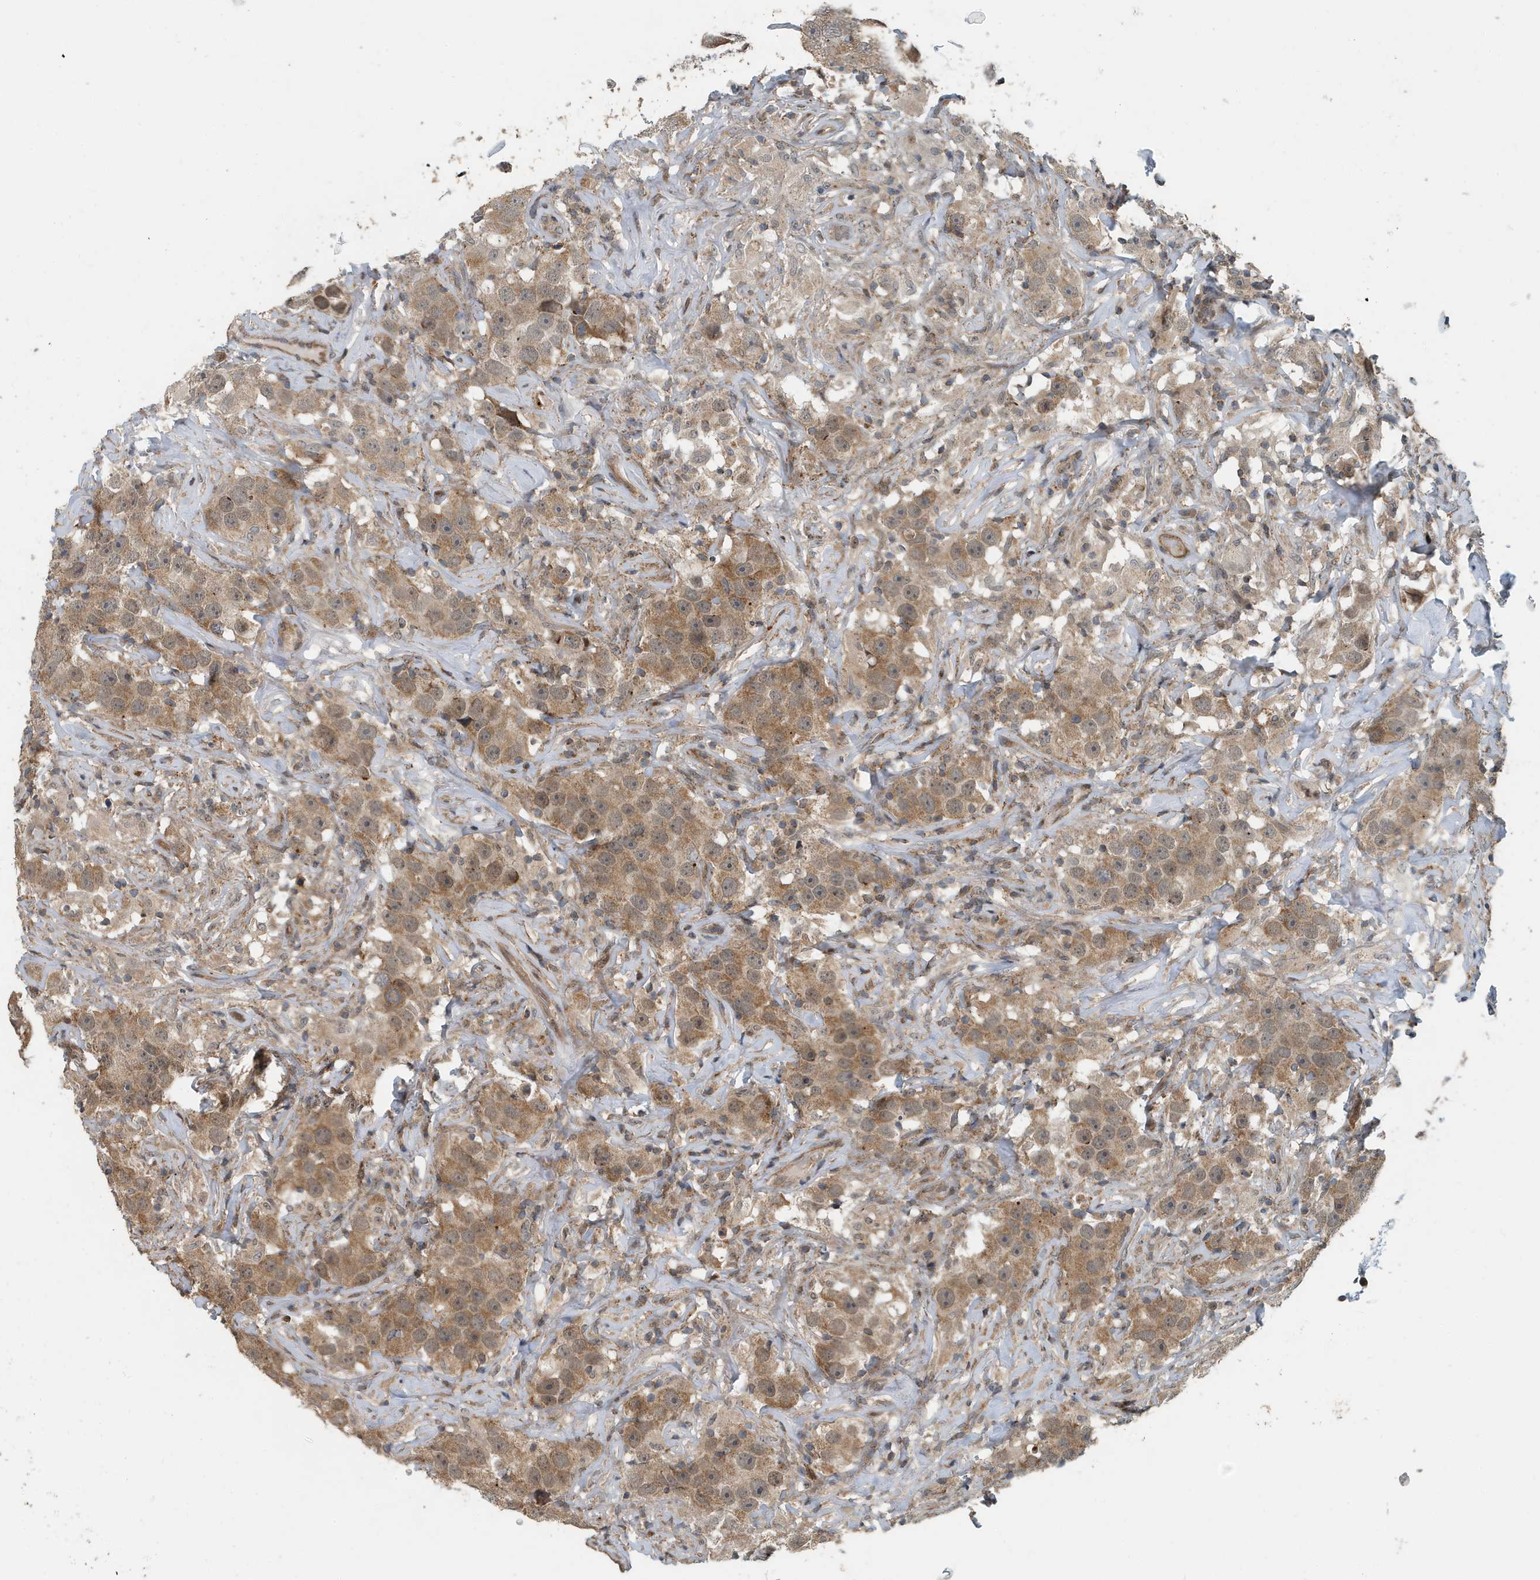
{"staining": {"intensity": "moderate", "quantity": ">75%", "location": "cytoplasmic/membranous"}, "tissue": "testis cancer", "cell_type": "Tumor cells", "image_type": "cancer", "snomed": [{"axis": "morphology", "description": "Seminoma, NOS"}, {"axis": "topography", "description": "Testis"}], "caption": "This photomicrograph demonstrates testis cancer stained with IHC to label a protein in brown. The cytoplasmic/membranous of tumor cells show moderate positivity for the protein. Nuclei are counter-stained blue.", "gene": "KIF15", "patient": {"sex": "male", "age": 49}}